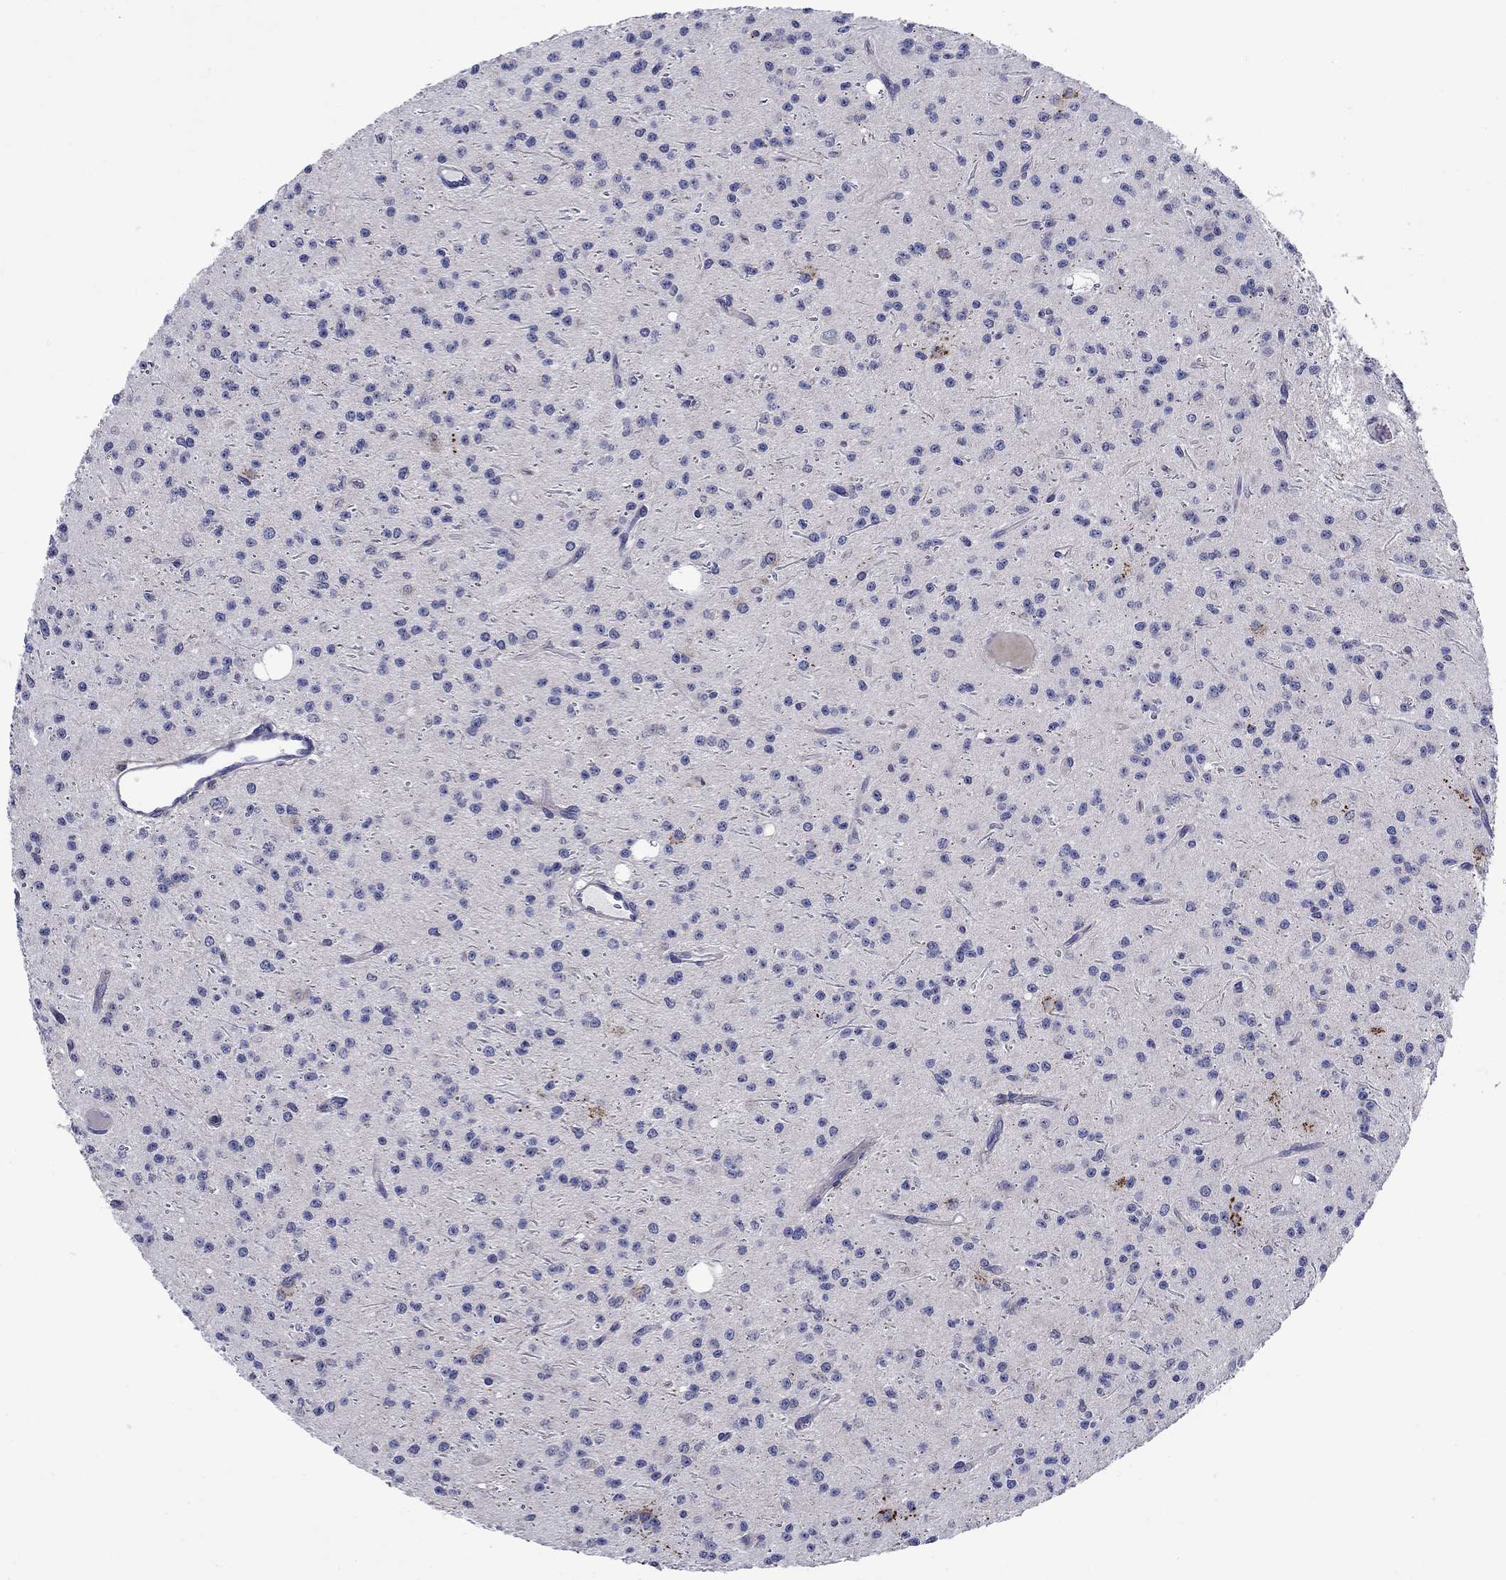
{"staining": {"intensity": "negative", "quantity": "none", "location": "none"}, "tissue": "glioma", "cell_type": "Tumor cells", "image_type": "cancer", "snomed": [{"axis": "morphology", "description": "Glioma, malignant, Low grade"}, {"axis": "topography", "description": "Brain"}], "caption": "Protein analysis of malignant glioma (low-grade) exhibits no significant positivity in tumor cells.", "gene": "QRFPR", "patient": {"sex": "male", "age": 27}}